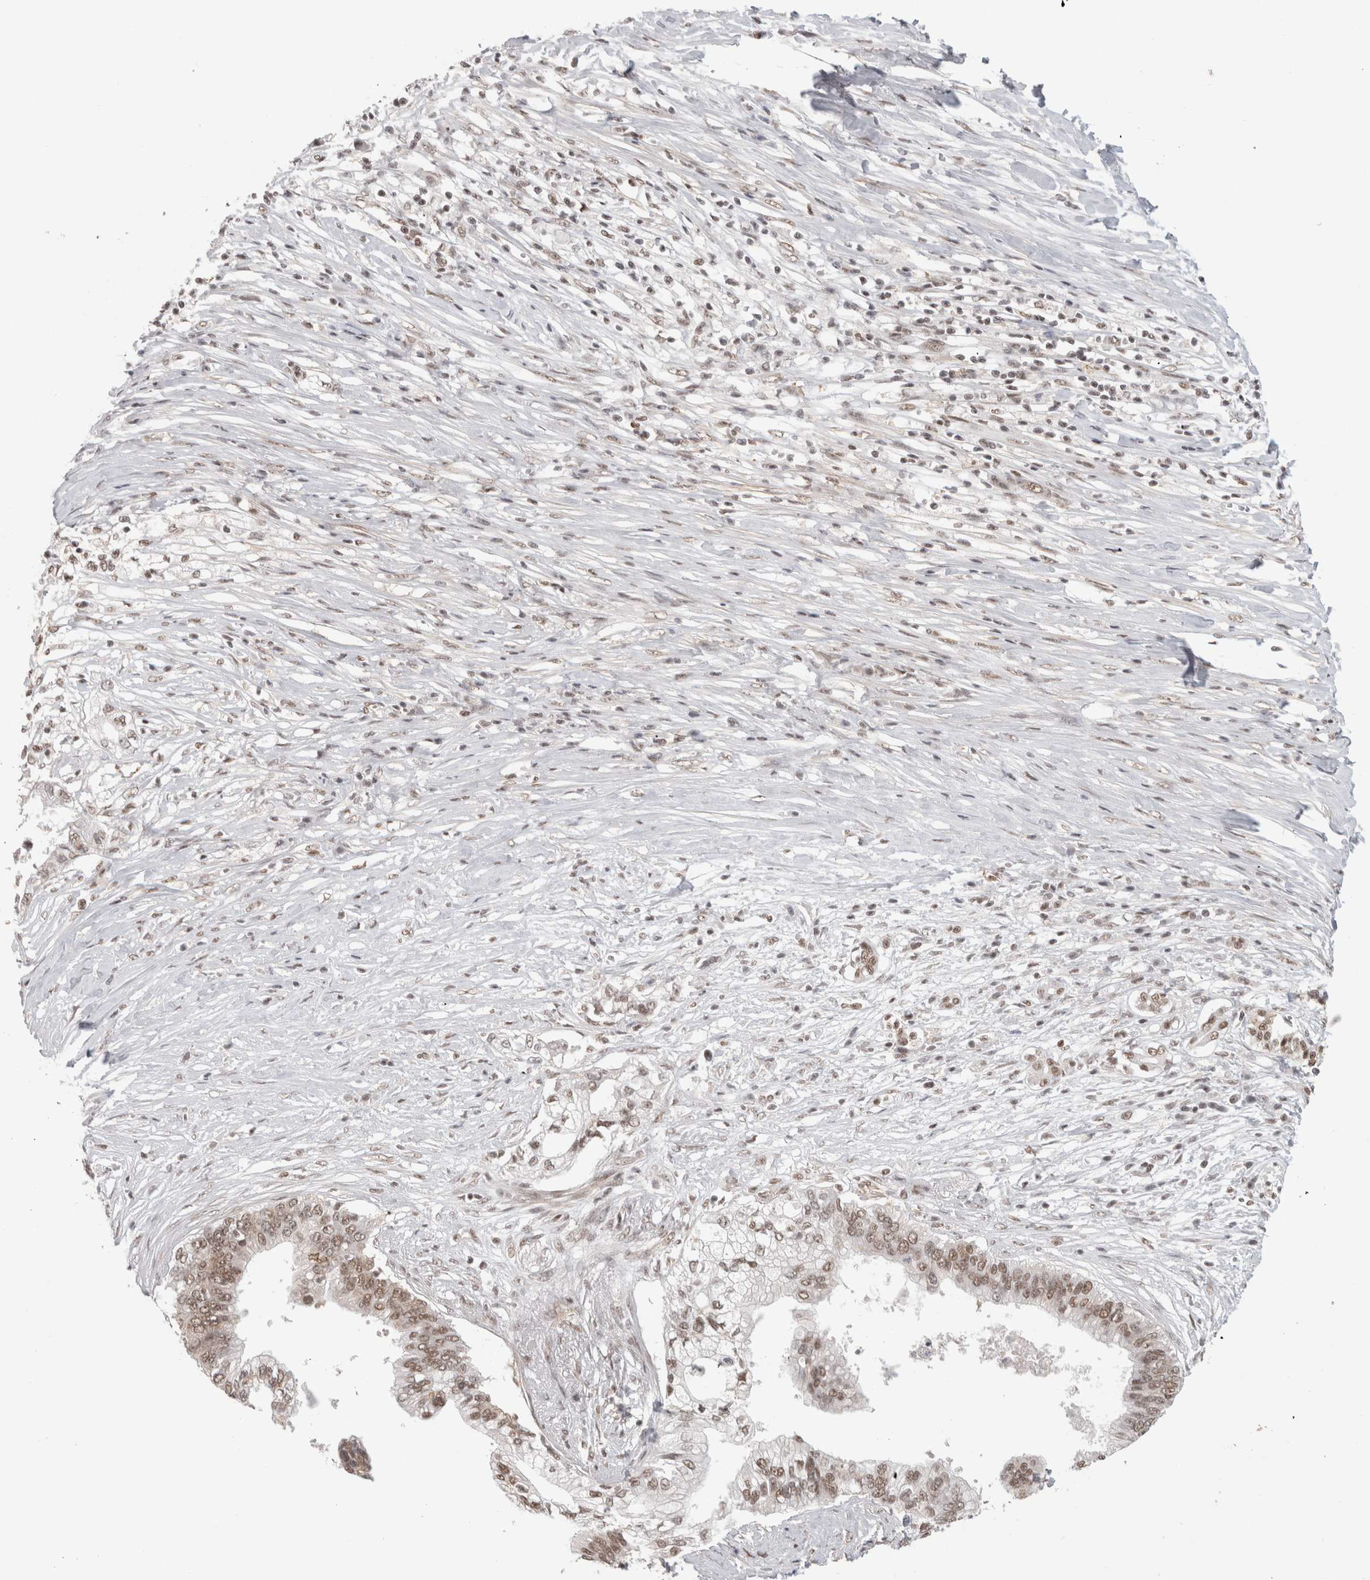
{"staining": {"intensity": "weak", "quantity": ">75%", "location": "nuclear"}, "tissue": "pancreatic cancer", "cell_type": "Tumor cells", "image_type": "cancer", "snomed": [{"axis": "morphology", "description": "Normal tissue, NOS"}, {"axis": "morphology", "description": "Adenocarcinoma, NOS"}, {"axis": "topography", "description": "Pancreas"}, {"axis": "topography", "description": "Peripheral nerve tissue"}], "caption": "Brown immunohistochemical staining in human pancreatic cancer (adenocarcinoma) exhibits weak nuclear expression in approximately >75% of tumor cells.", "gene": "ZNF830", "patient": {"sex": "male", "age": 59}}